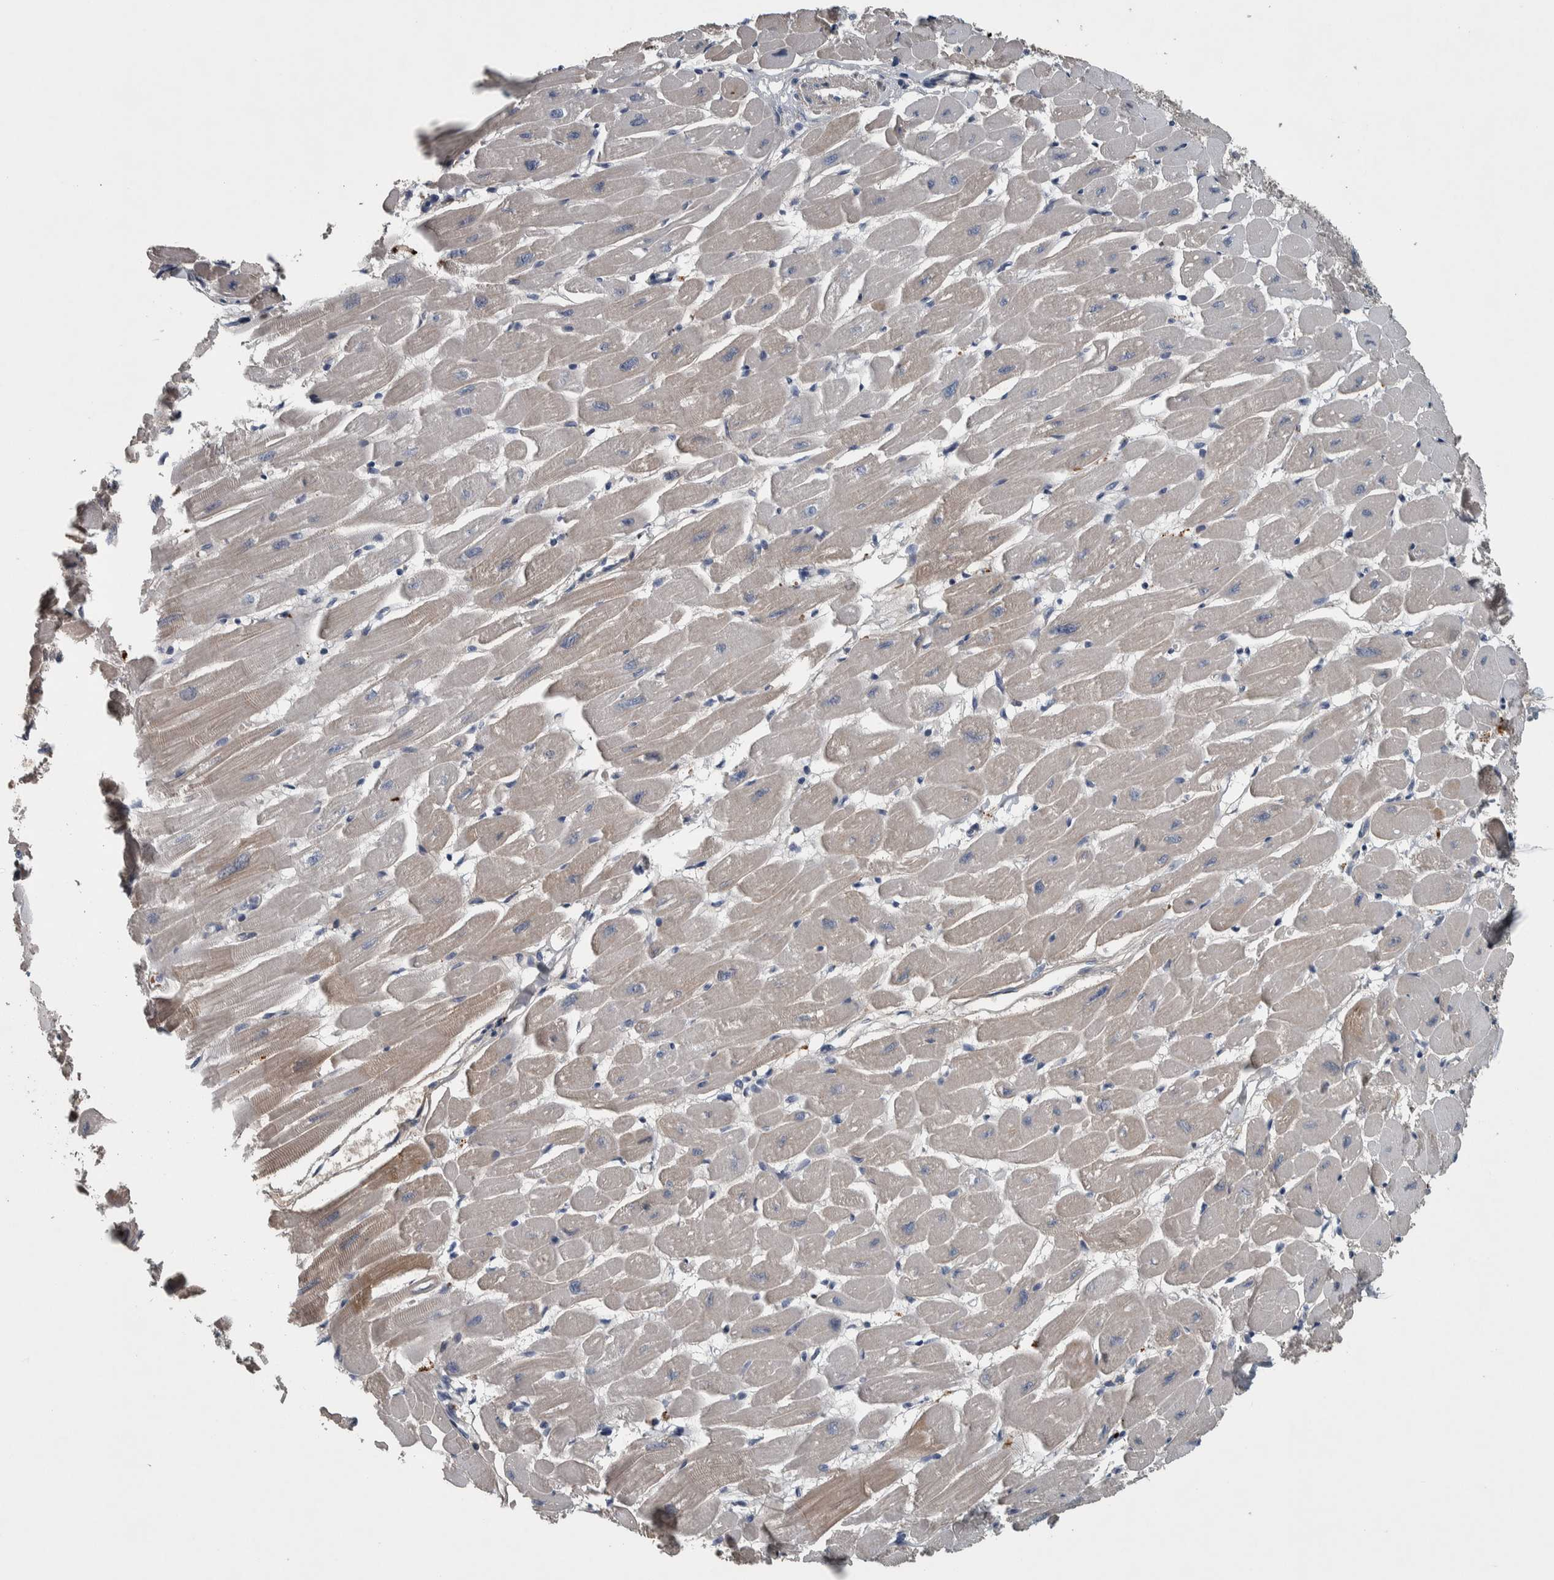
{"staining": {"intensity": "weak", "quantity": "<25%", "location": "cytoplasmic/membranous"}, "tissue": "heart muscle", "cell_type": "Cardiomyocytes", "image_type": "normal", "snomed": [{"axis": "morphology", "description": "Normal tissue, NOS"}, {"axis": "topography", "description": "Heart"}], "caption": "The IHC micrograph has no significant expression in cardiomyocytes of heart muscle. The staining is performed using DAB brown chromogen with nuclei counter-stained in using hematoxylin.", "gene": "SERPINC1", "patient": {"sex": "female", "age": 54}}